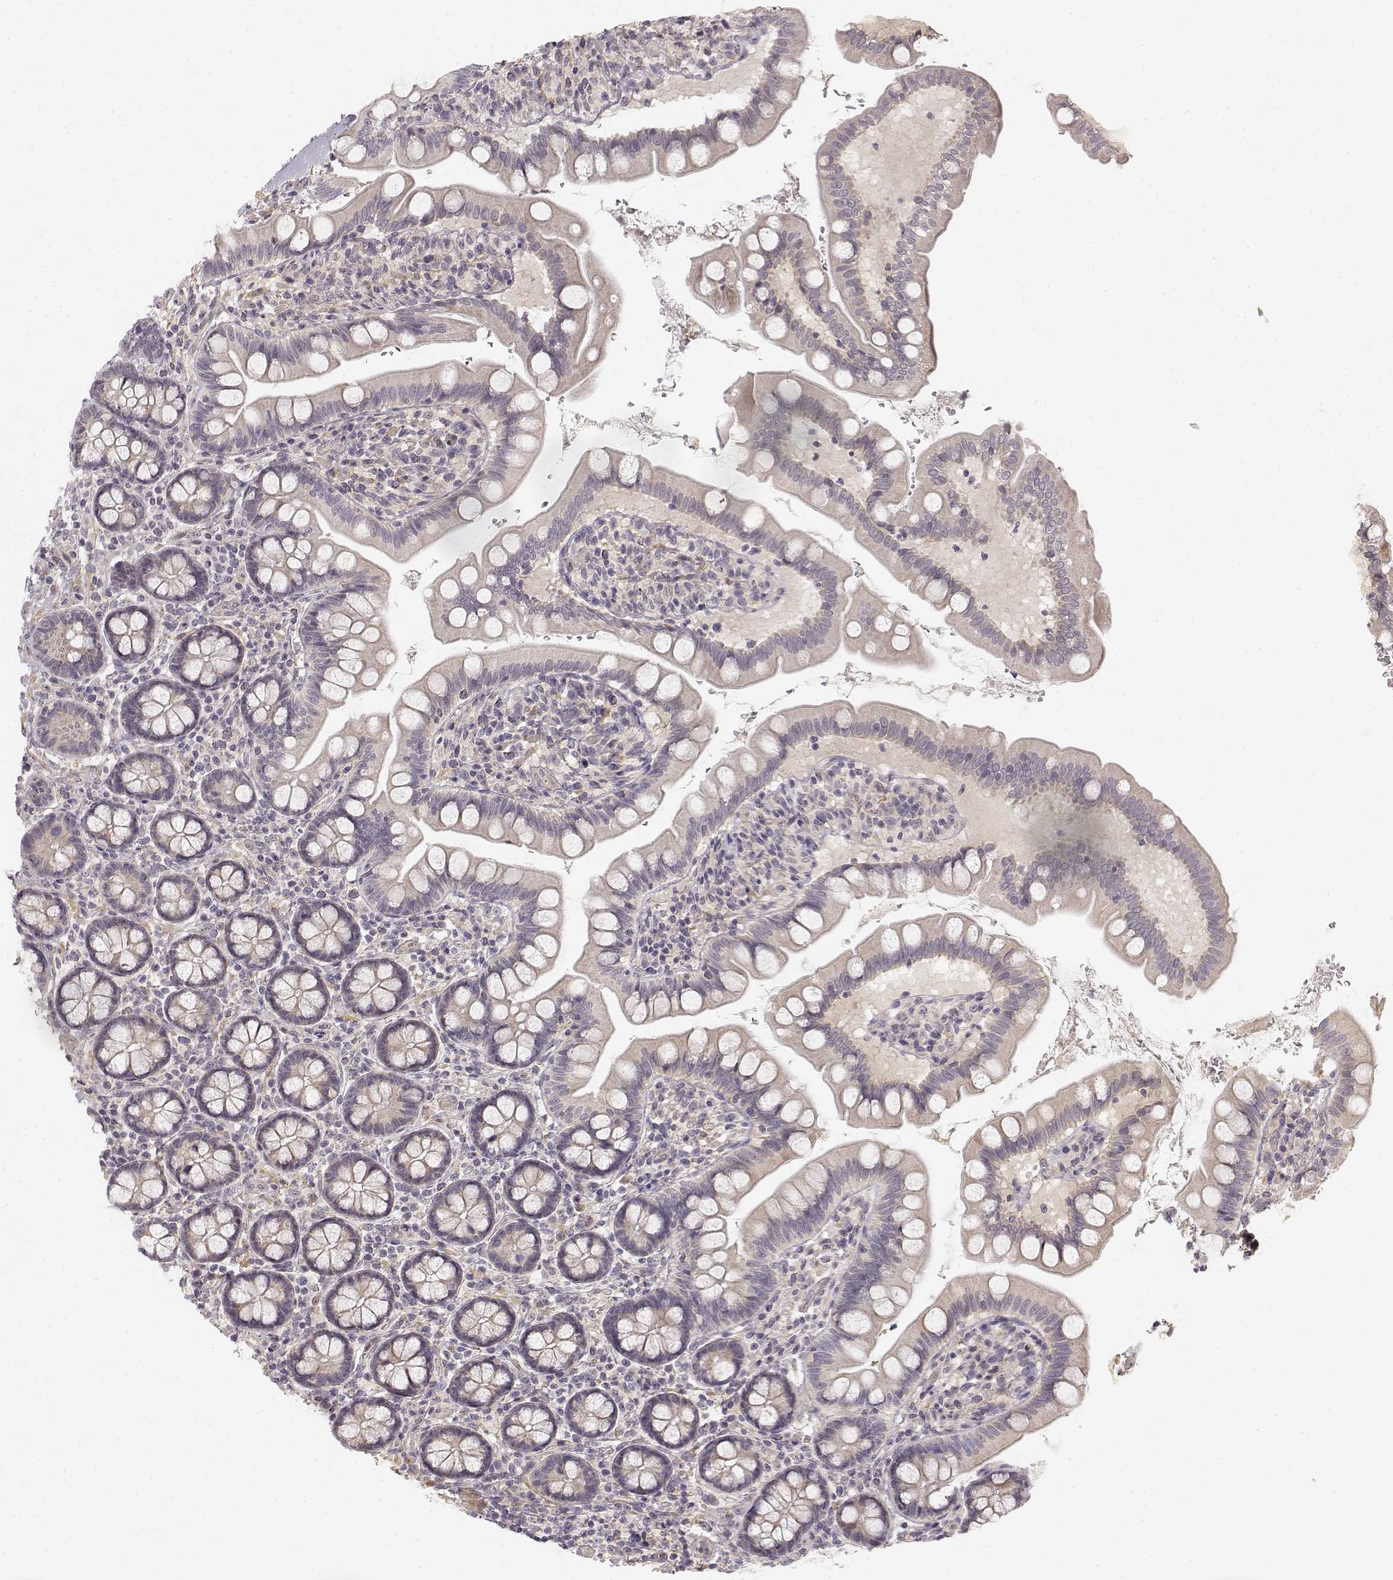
{"staining": {"intensity": "negative", "quantity": "none", "location": "none"}, "tissue": "small intestine", "cell_type": "Glandular cells", "image_type": "normal", "snomed": [{"axis": "morphology", "description": "Normal tissue, NOS"}, {"axis": "topography", "description": "Small intestine"}], "caption": "Immunohistochemistry image of normal small intestine: human small intestine stained with DAB displays no significant protein positivity in glandular cells.", "gene": "MED12L", "patient": {"sex": "female", "age": 56}}